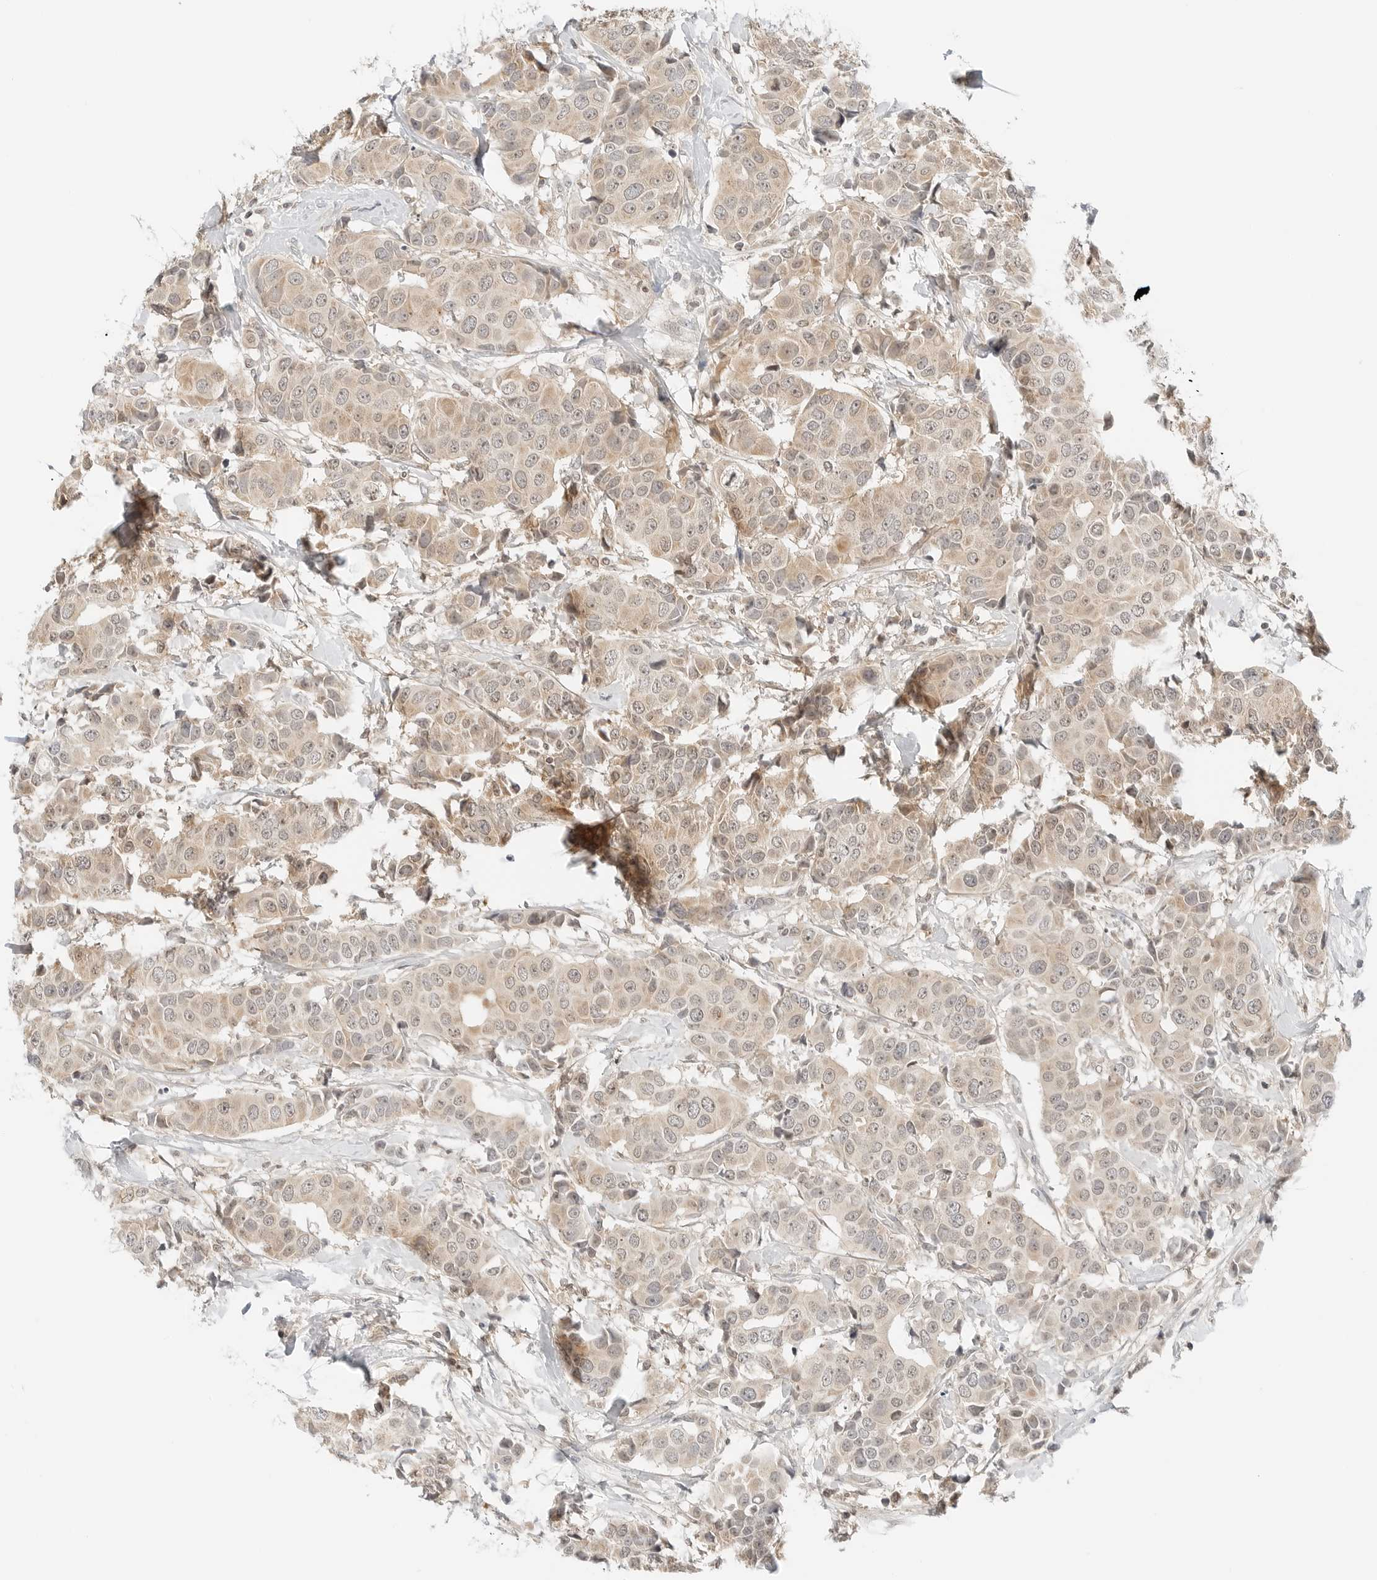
{"staining": {"intensity": "weak", "quantity": ">75%", "location": "cytoplasmic/membranous,nuclear"}, "tissue": "breast cancer", "cell_type": "Tumor cells", "image_type": "cancer", "snomed": [{"axis": "morphology", "description": "Normal tissue, NOS"}, {"axis": "morphology", "description": "Duct carcinoma"}, {"axis": "topography", "description": "Breast"}], "caption": "About >75% of tumor cells in breast cancer exhibit weak cytoplasmic/membranous and nuclear protein staining as visualized by brown immunohistochemical staining.", "gene": "IQCC", "patient": {"sex": "female", "age": 39}}